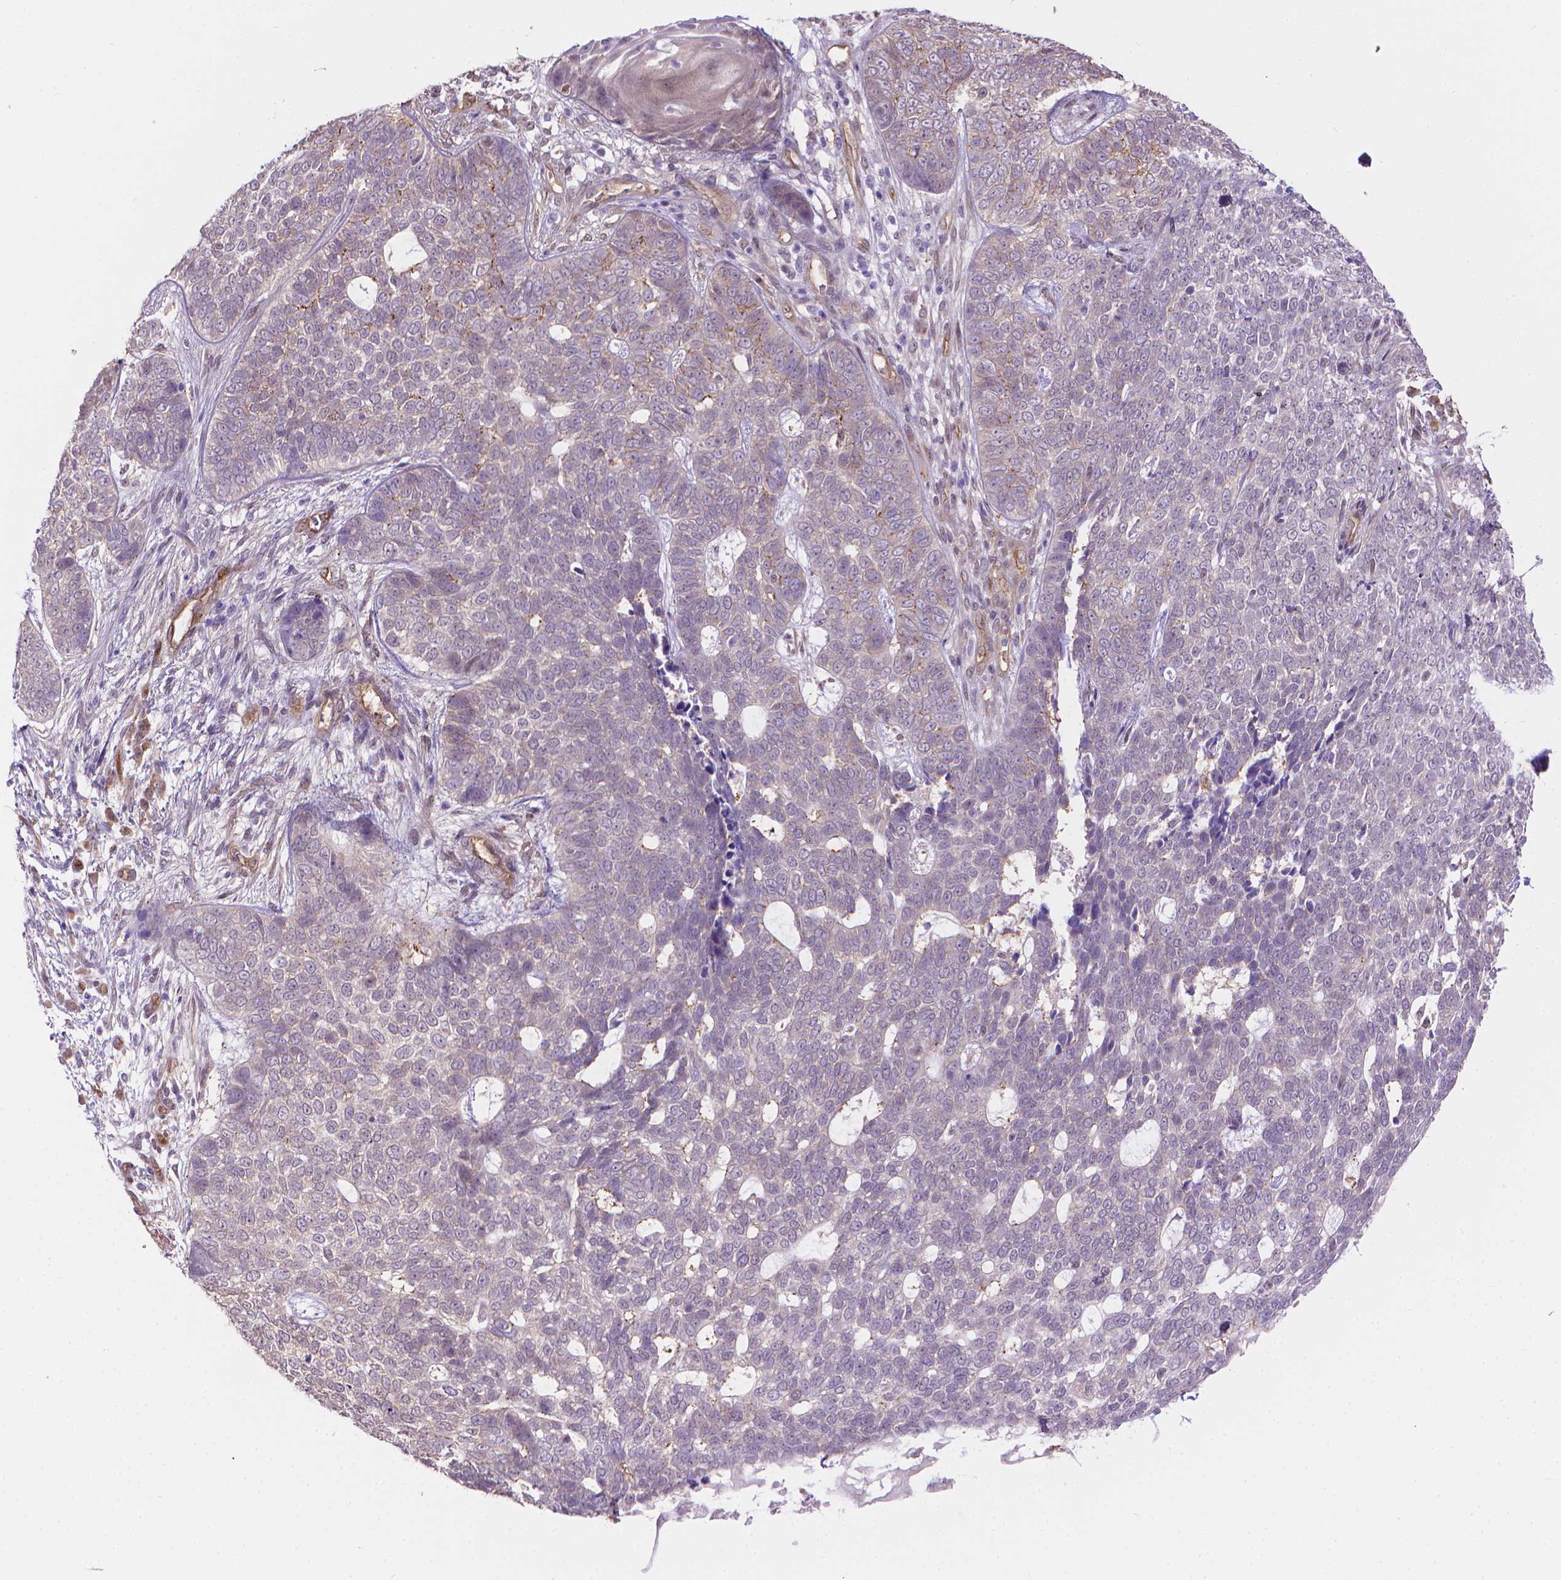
{"staining": {"intensity": "negative", "quantity": "none", "location": "none"}, "tissue": "skin cancer", "cell_type": "Tumor cells", "image_type": "cancer", "snomed": [{"axis": "morphology", "description": "Basal cell carcinoma"}, {"axis": "topography", "description": "Skin"}], "caption": "Micrograph shows no significant protein expression in tumor cells of basal cell carcinoma (skin). The staining was performed using DAB to visualize the protein expression in brown, while the nuclei were stained in blue with hematoxylin (Magnification: 20x).", "gene": "CLIC4", "patient": {"sex": "female", "age": 69}}